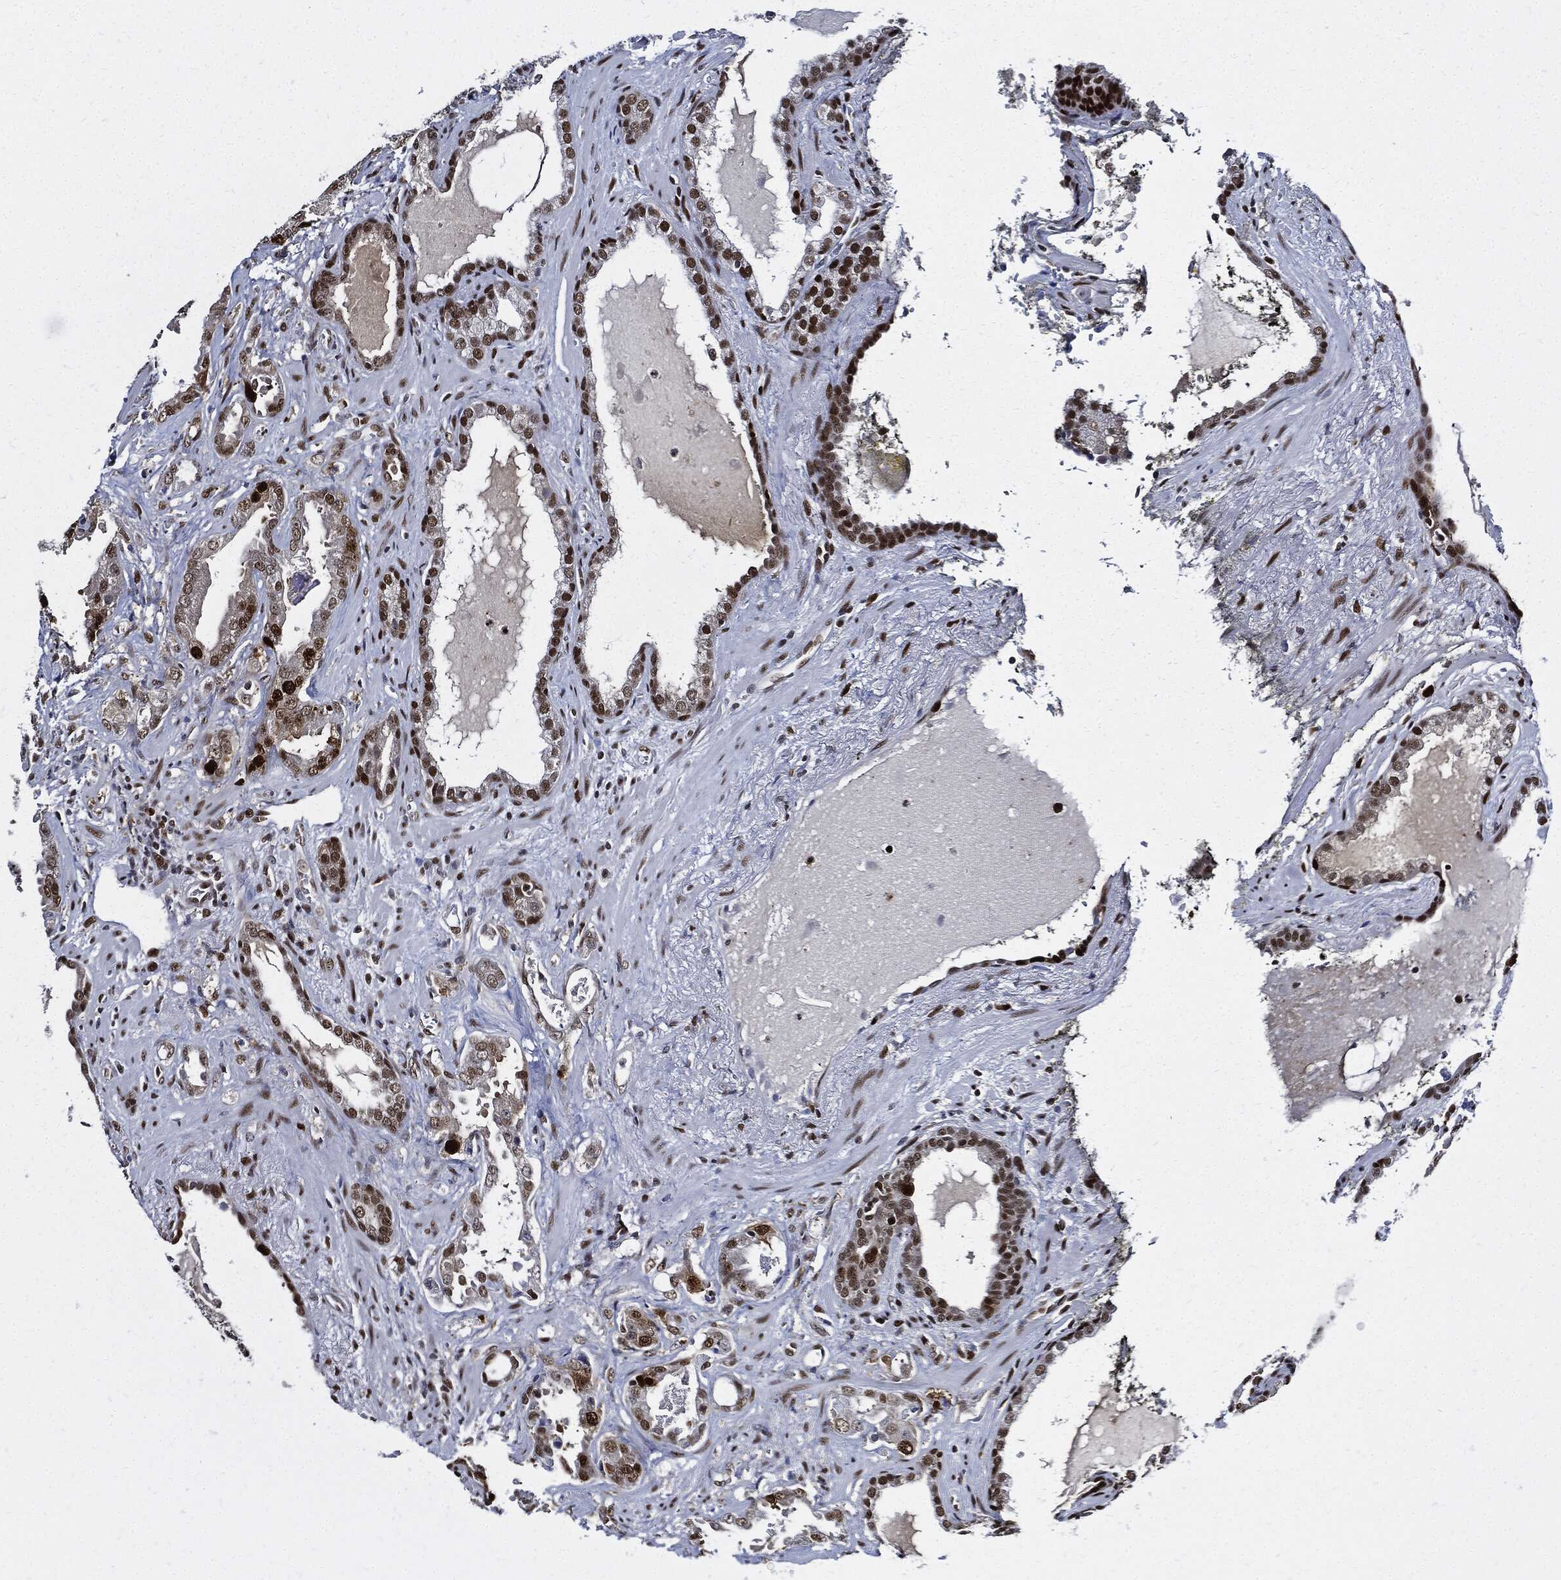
{"staining": {"intensity": "strong", "quantity": "25%-75%", "location": "nuclear"}, "tissue": "prostate cancer", "cell_type": "Tumor cells", "image_type": "cancer", "snomed": [{"axis": "morphology", "description": "Adenocarcinoma, Low grade"}, {"axis": "topography", "description": "Prostate"}], "caption": "This image reveals IHC staining of human low-grade adenocarcinoma (prostate), with high strong nuclear staining in about 25%-75% of tumor cells.", "gene": "PCNA", "patient": {"sex": "male", "age": 62}}